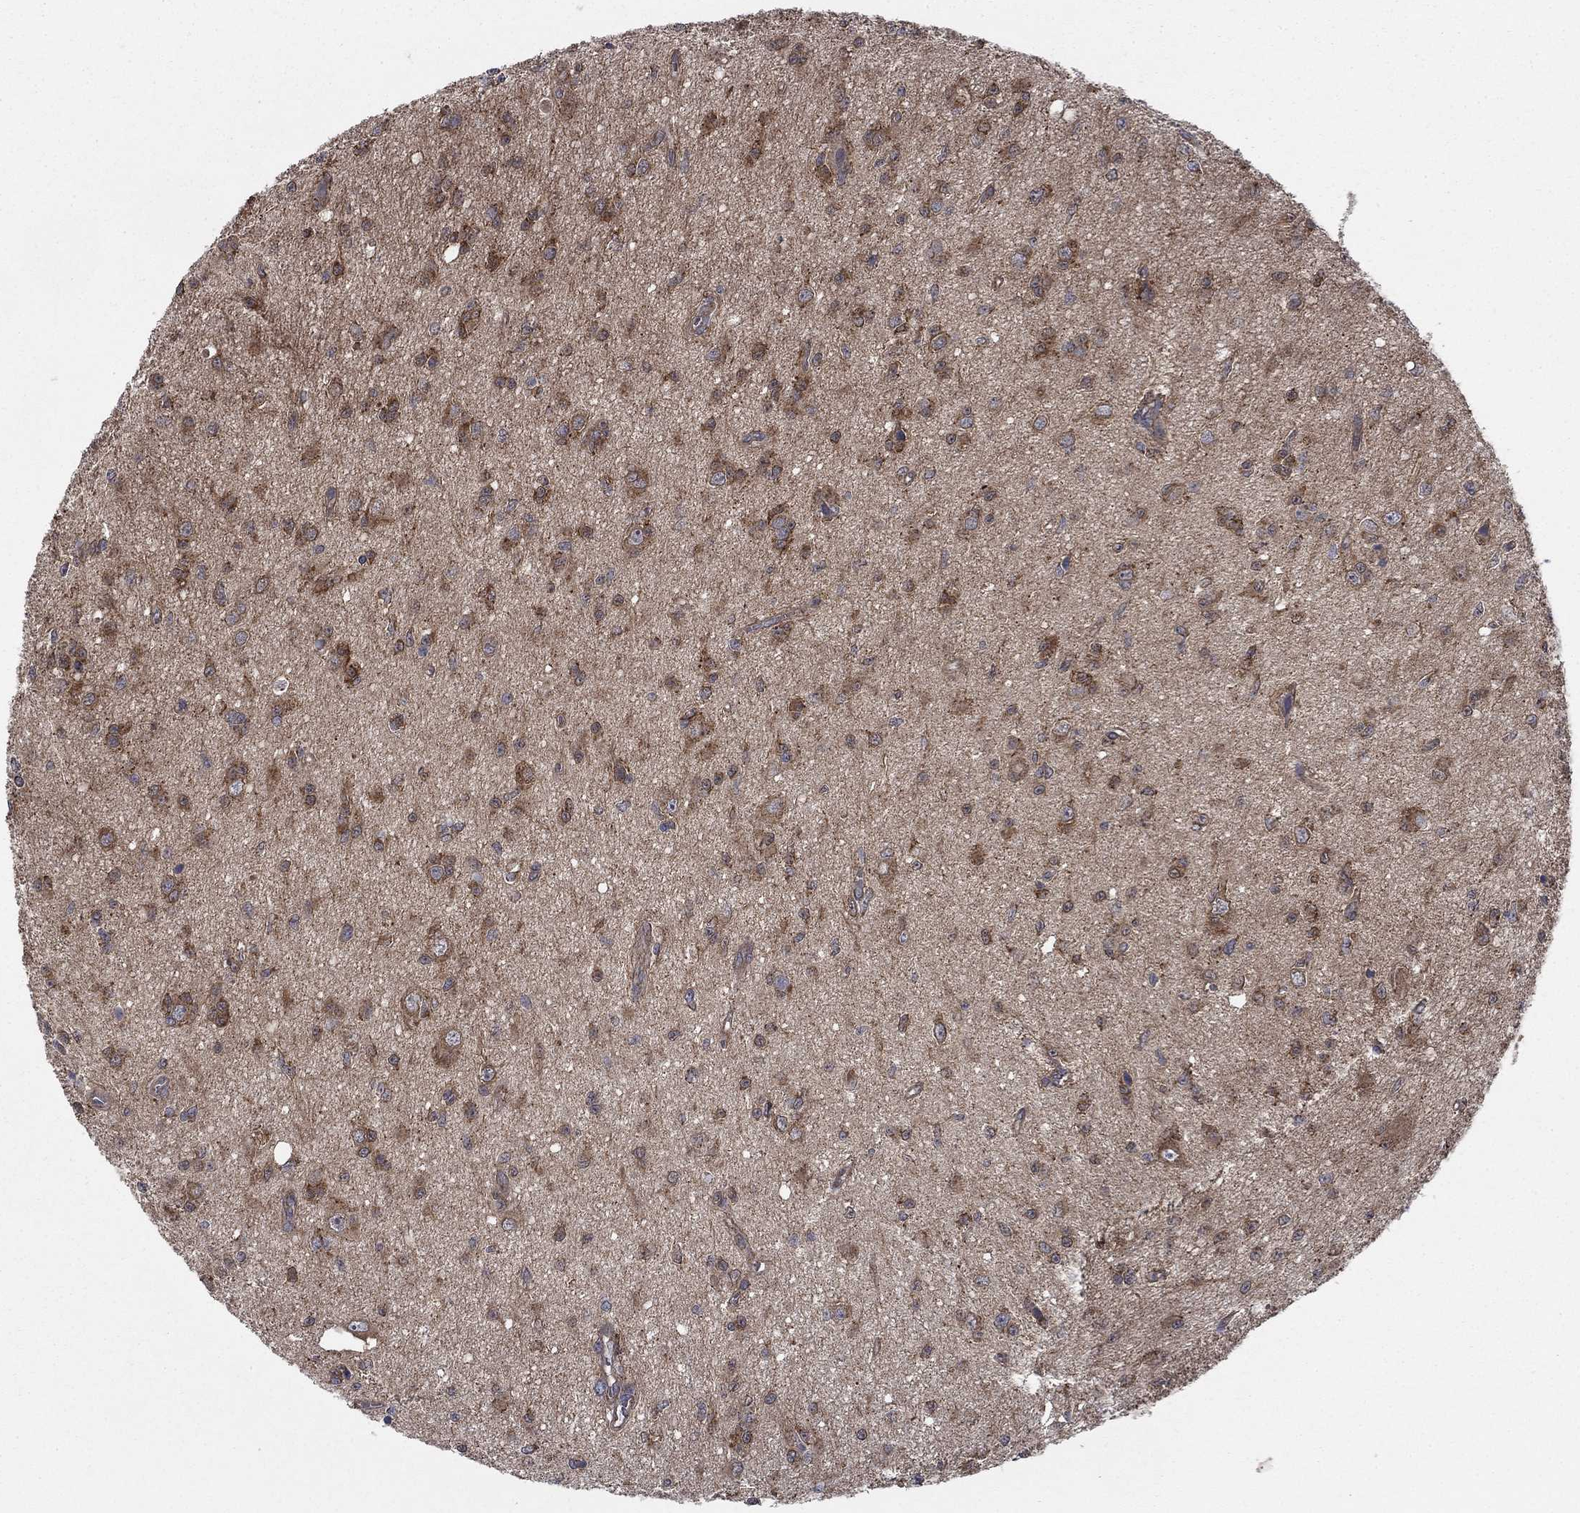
{"staining": {"intensity": "strong", "quantity": "<25%", "location": "cytoplasmic/membranous"}, "tissue": "glioma", "cell_type": "Tumor cells", "image_type": "cancer", "snomed": [{"axis": "morphology", "description": "Glioma, malignant, Low grade"}, {"axis": "topography", "description": "Brain"}], "caption": "IHC image of neoplastic tissue: glioma stained using immunohistochemistry demonstrates medium levels of strong protein expression localized specifically in the cytoplasmic/membranous of tumor cells, appearing as a cytoplasmic/membranous brown color.", "gene": "NME7", "patient": {"sex": "female", "age": 45}}